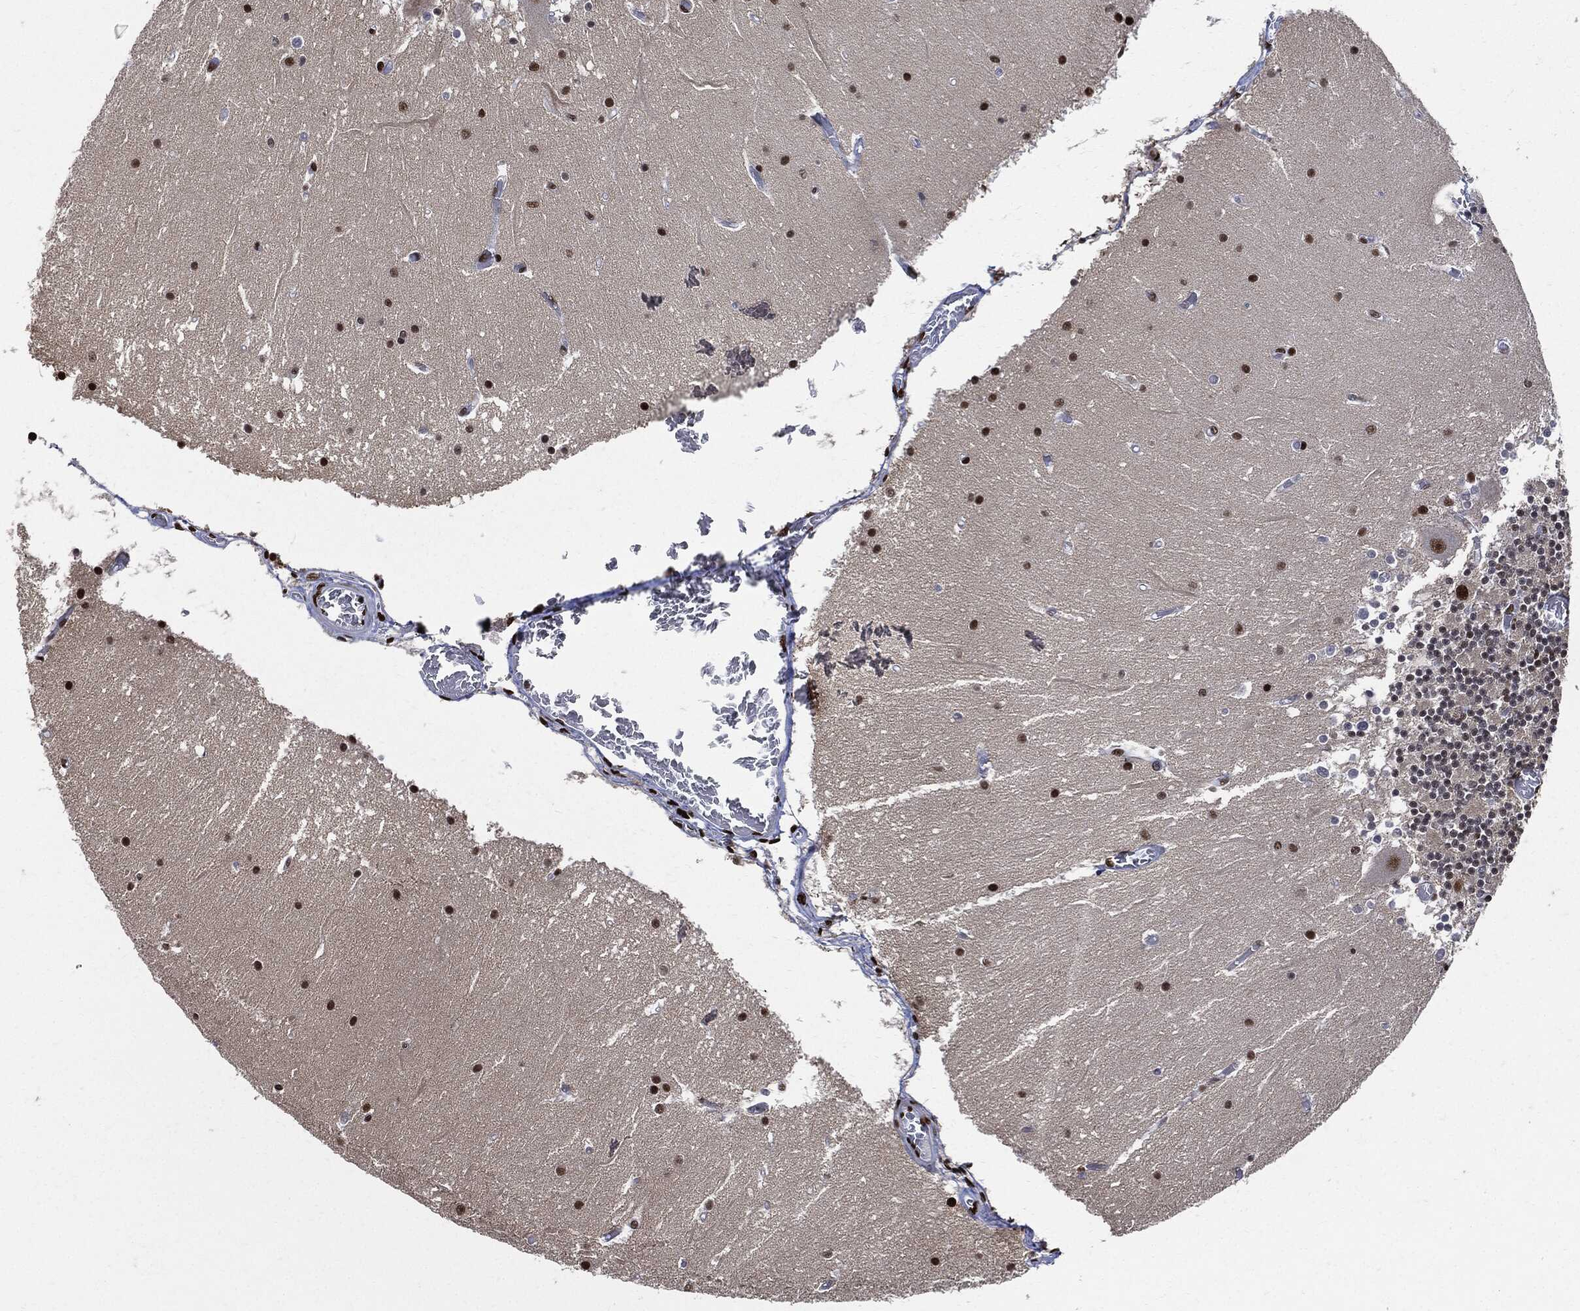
{"staining": {"intensity": "moderate", "quantity": ">75%", "location": "nuclear"}, "tissue": "cerebellum", "cell_type": "Cells in granular layer", "image_type": "normal", "snomed": [{"axis": "morphology", "description": "Normal tissue, NOS"}, {"axis": "topography", "description": "Cerebellum"}], "caption": "DAB (3,3'-diaminobenzidine) immunohistochemical staining of benign cerebellum shows moderate nuclear protein expression in about >75% of cells in granular layer.", "gene": "RECQL", "patient": {"sex": "female", "age": 28}}